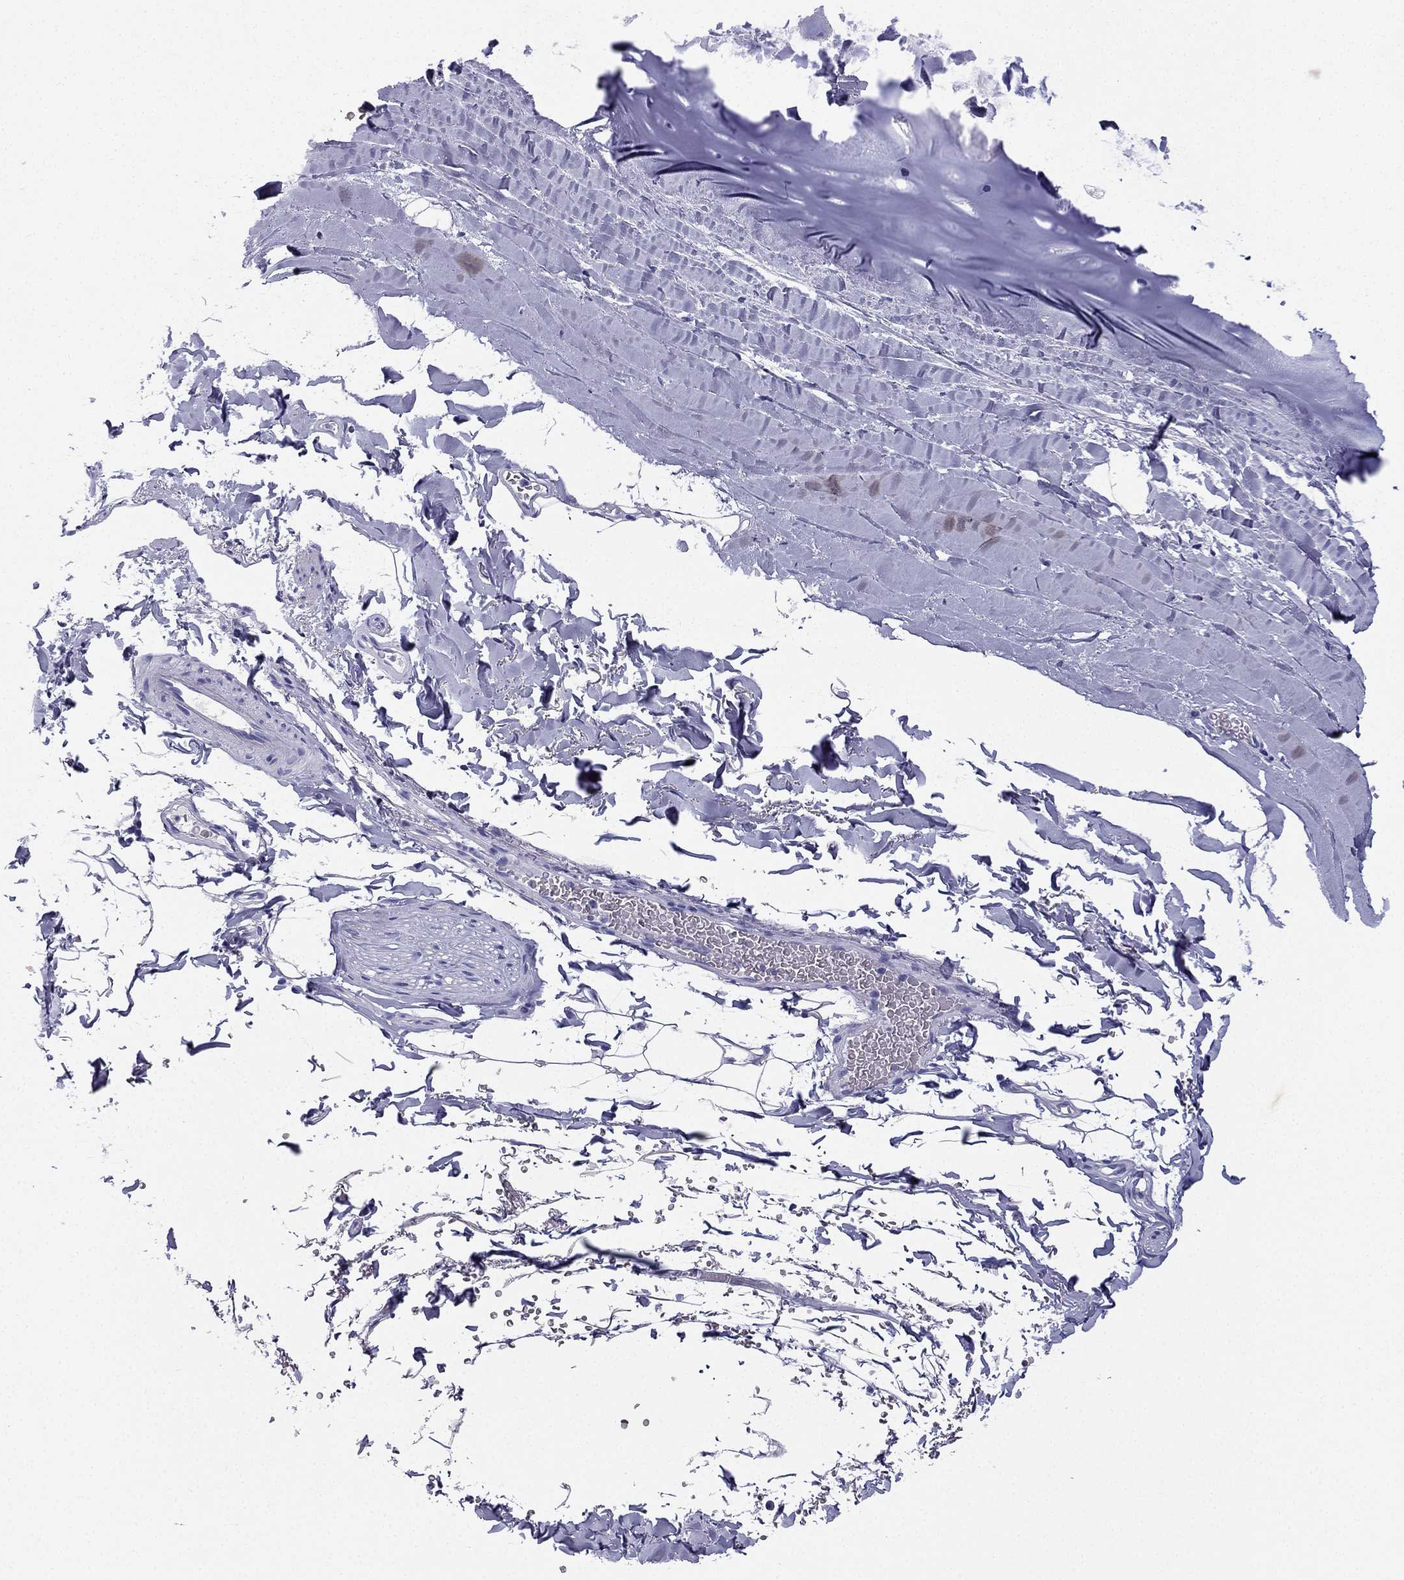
{"staining": {"intensity": "negative", "quantity": "none", "location": "none"}, "tissue": "adipose tissue", "cell_type": "Adipocytes", "image_type": "normal", "snomed": [{"axis": "morphology", "description": "Normal tissue, NOS"}, {"axis": "topography", "description": "Lymph node"}, {"axis": "topography", "description": "Bronchus"}], "caption": "Adipocytes are negative for protein expression in unremarkable human adipose tissue. The staining was performed using DAB to visualize the protein expression in brown, while the nuclei were stained in blue with hematoxylin (Magnification: 20x).", "gene": "NPTX1", "patient": {"sex": "female", "age": 70}}